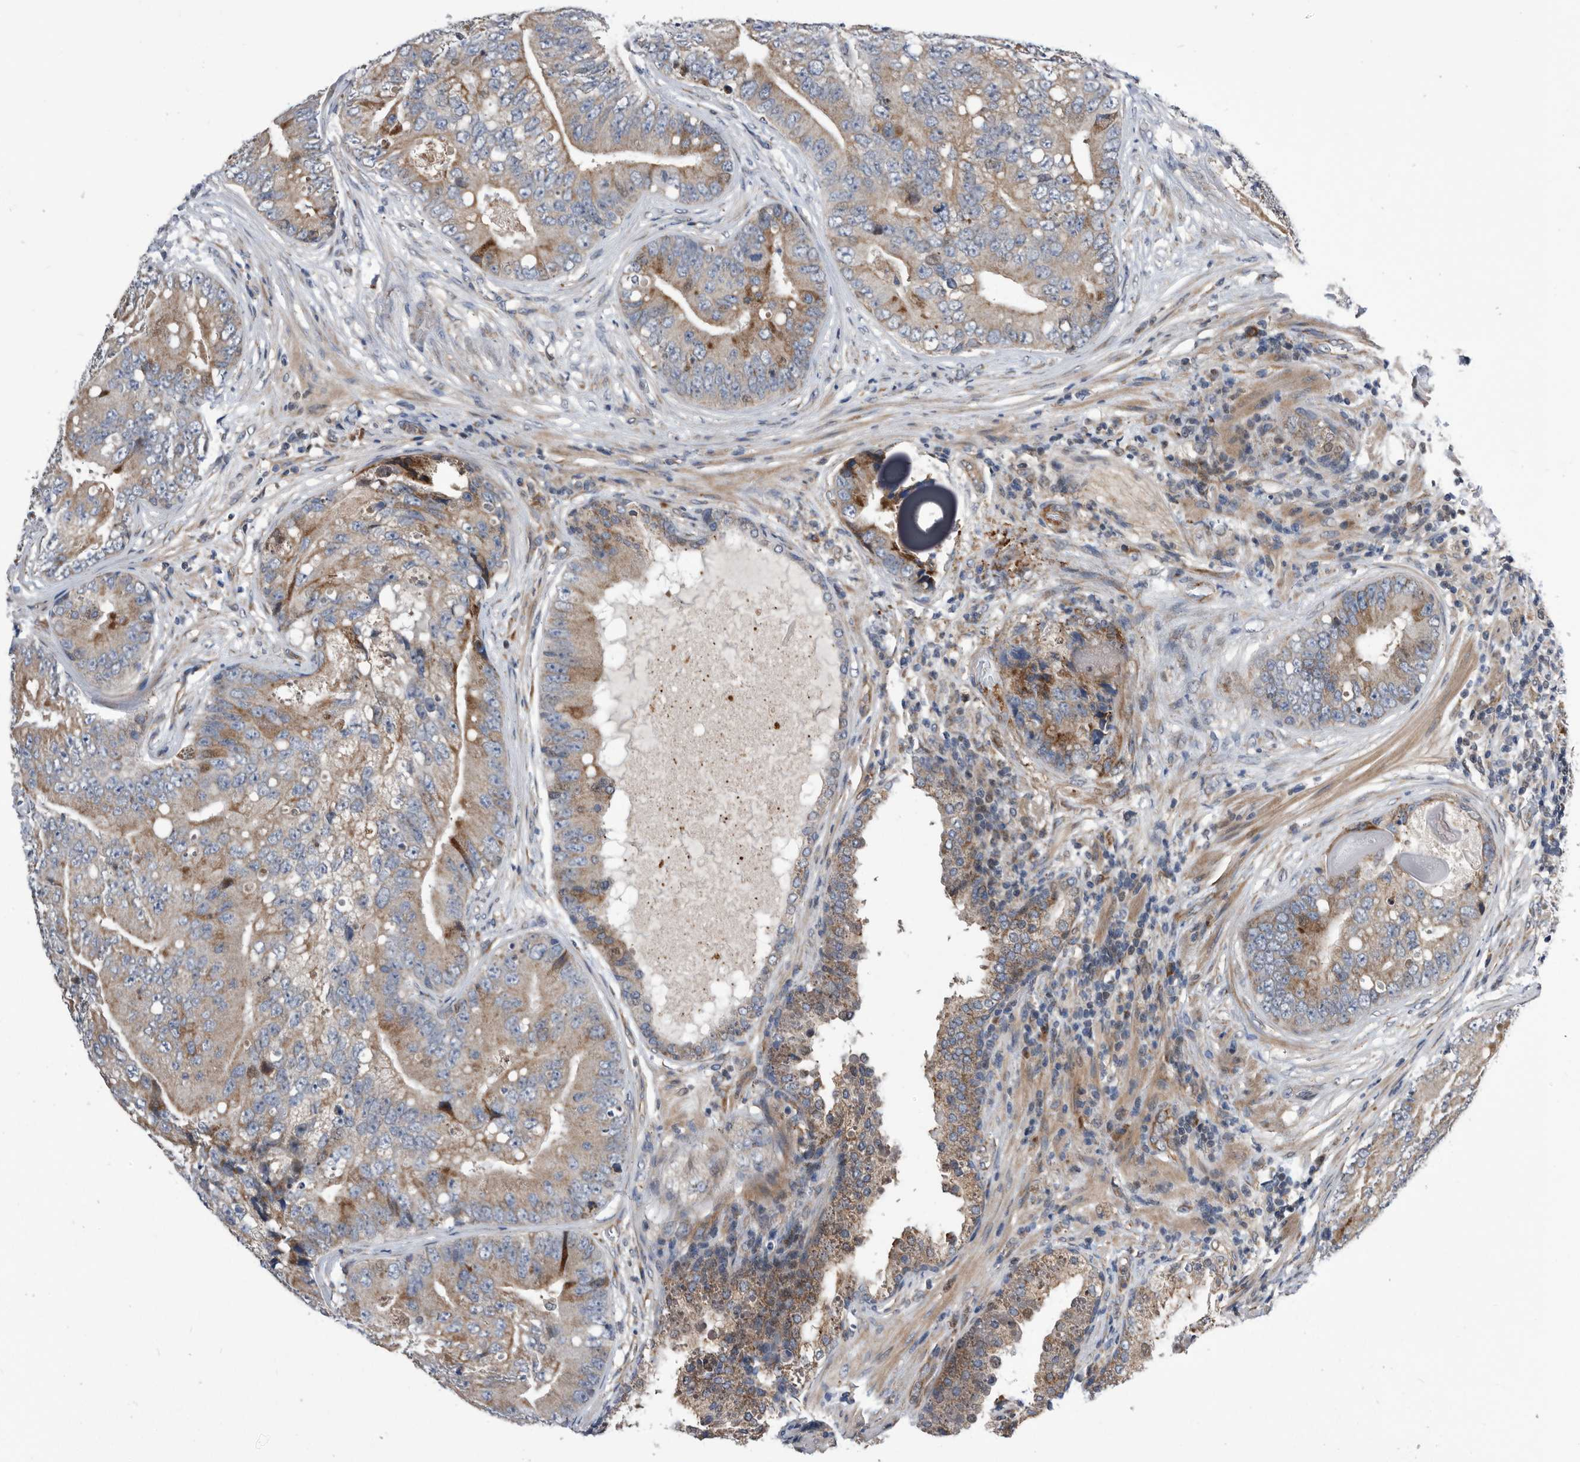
{"staining": {"intensity": "moderate", "quantity": "25%-75%", "location": "cytoplasmic/membranous"}, "tissue": "prostate cancer", "cell_type": "Tumor cells", "image_type": "cancer", "snomed": [{"axis": "morphology", "description": "Adenocarcinoma, High grade"}, {"axis": "topography", "description": "Prostate"}], "caption": "Immunohistochemistry (IHC) of human high-grade adenocarcinoma (prostate) displays medium levels of moderate cytoplasmic/membranous staining in about 25%-75% of tumor cells.", "gene": "SERINC2", "patient": {"sex": "male", "age": 70}}